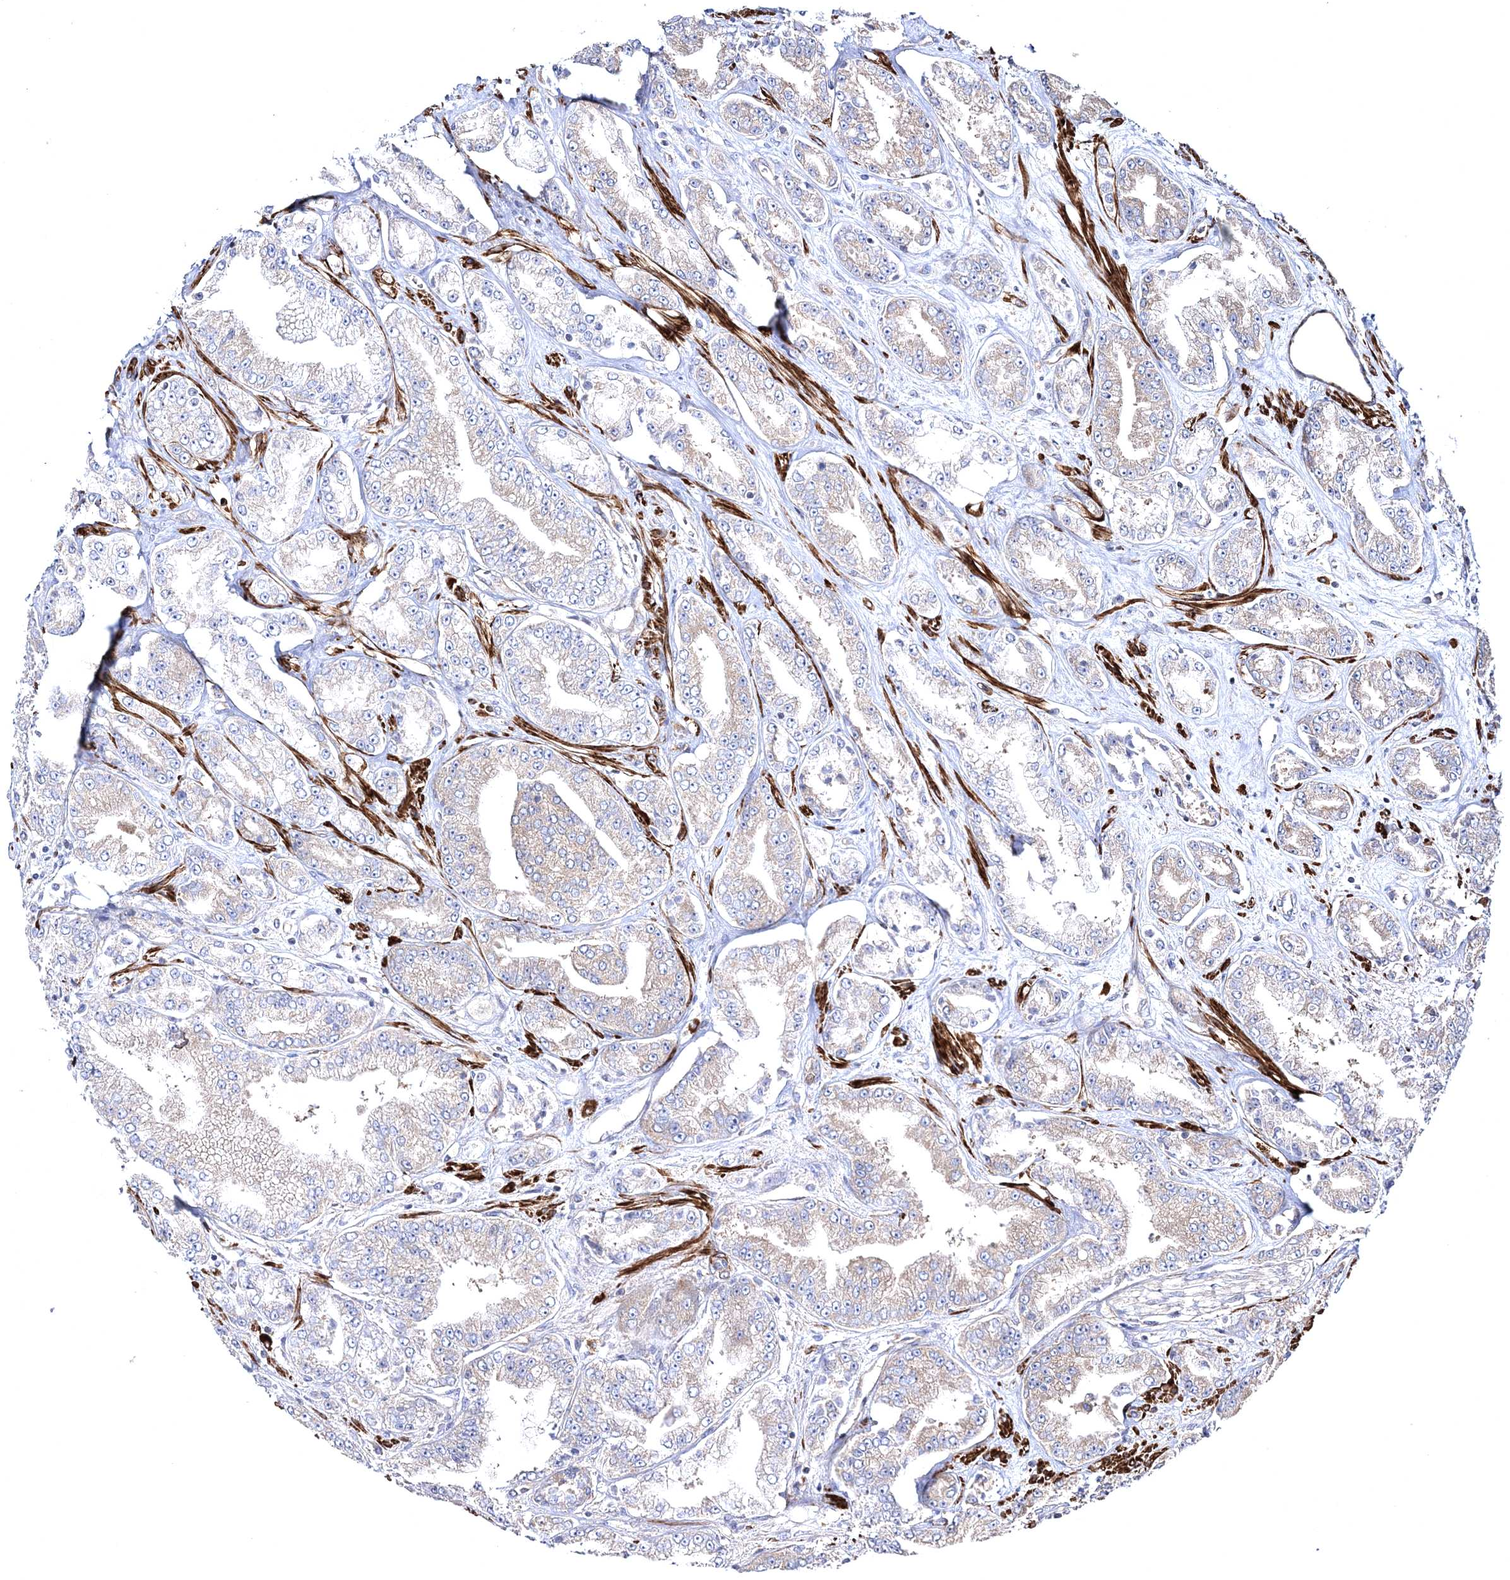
{"staining": {"intensity": "negative", "quantity": "none", "location": "none"}, "tissue": "prostate cancer", "cell_type": "Tumor cells", "image_type": "cancer", "snomed": [{"axis": "morphology", "description": "Adenocarcinoma, High grade"}, {"axis": "topography", "description": "Prostate"}], "caption": "High magnification brightfield microscopy of prostate high-grade adenocarcinoma stained with DAB (3,3'-diaminobenzidine) (brown) and counterstained with hematoxylin (blue): tumor cells show no significant positivity. The staining is performed using DAB brown chromogen with nuclei counter-stained in using hematoxylin.", "gene": "ZSWIM6", "patient": {"sex": "male", "age": 71}}